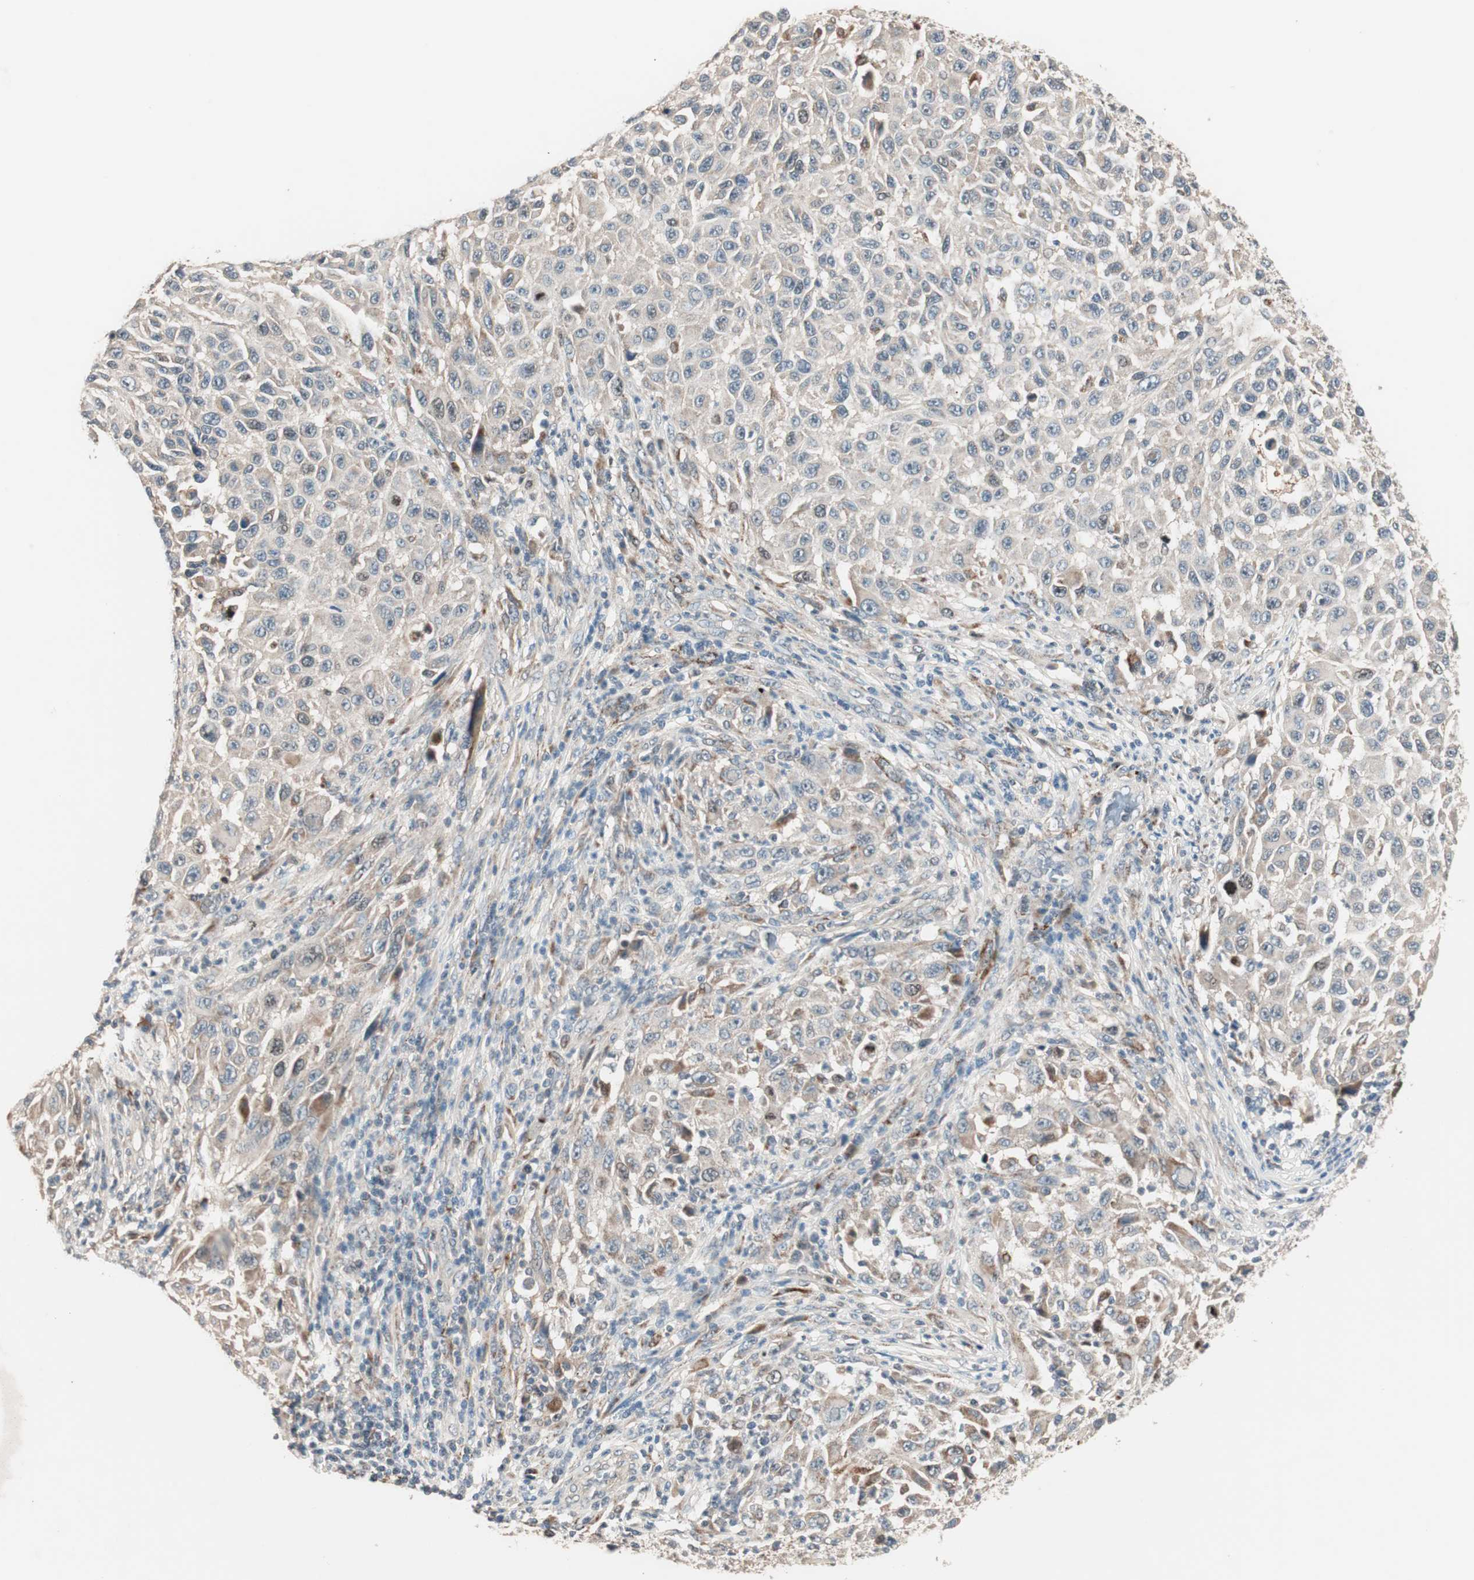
{"staining": {"intensity": "weak", "quantity": ">75%", "location": "cytoplasmic/membranous"}, "tissue": "melanoma", "cell_type": "Tumor cells", "image_type": "cancer", "snomed": [{"axis": "morphology", "description": "Malignant melanoma, Metastatic site"}, {"axis": "topography", "description": "Lymph node"}], "caption": "Melanoma stained with DAB immunohistochemistry shows low levels of weak cytoplasmic/membranous positivity in approximately >75% of tumor cells.", "gene": "NFRKB", "patient": {"sex": "male", "age": 61}}